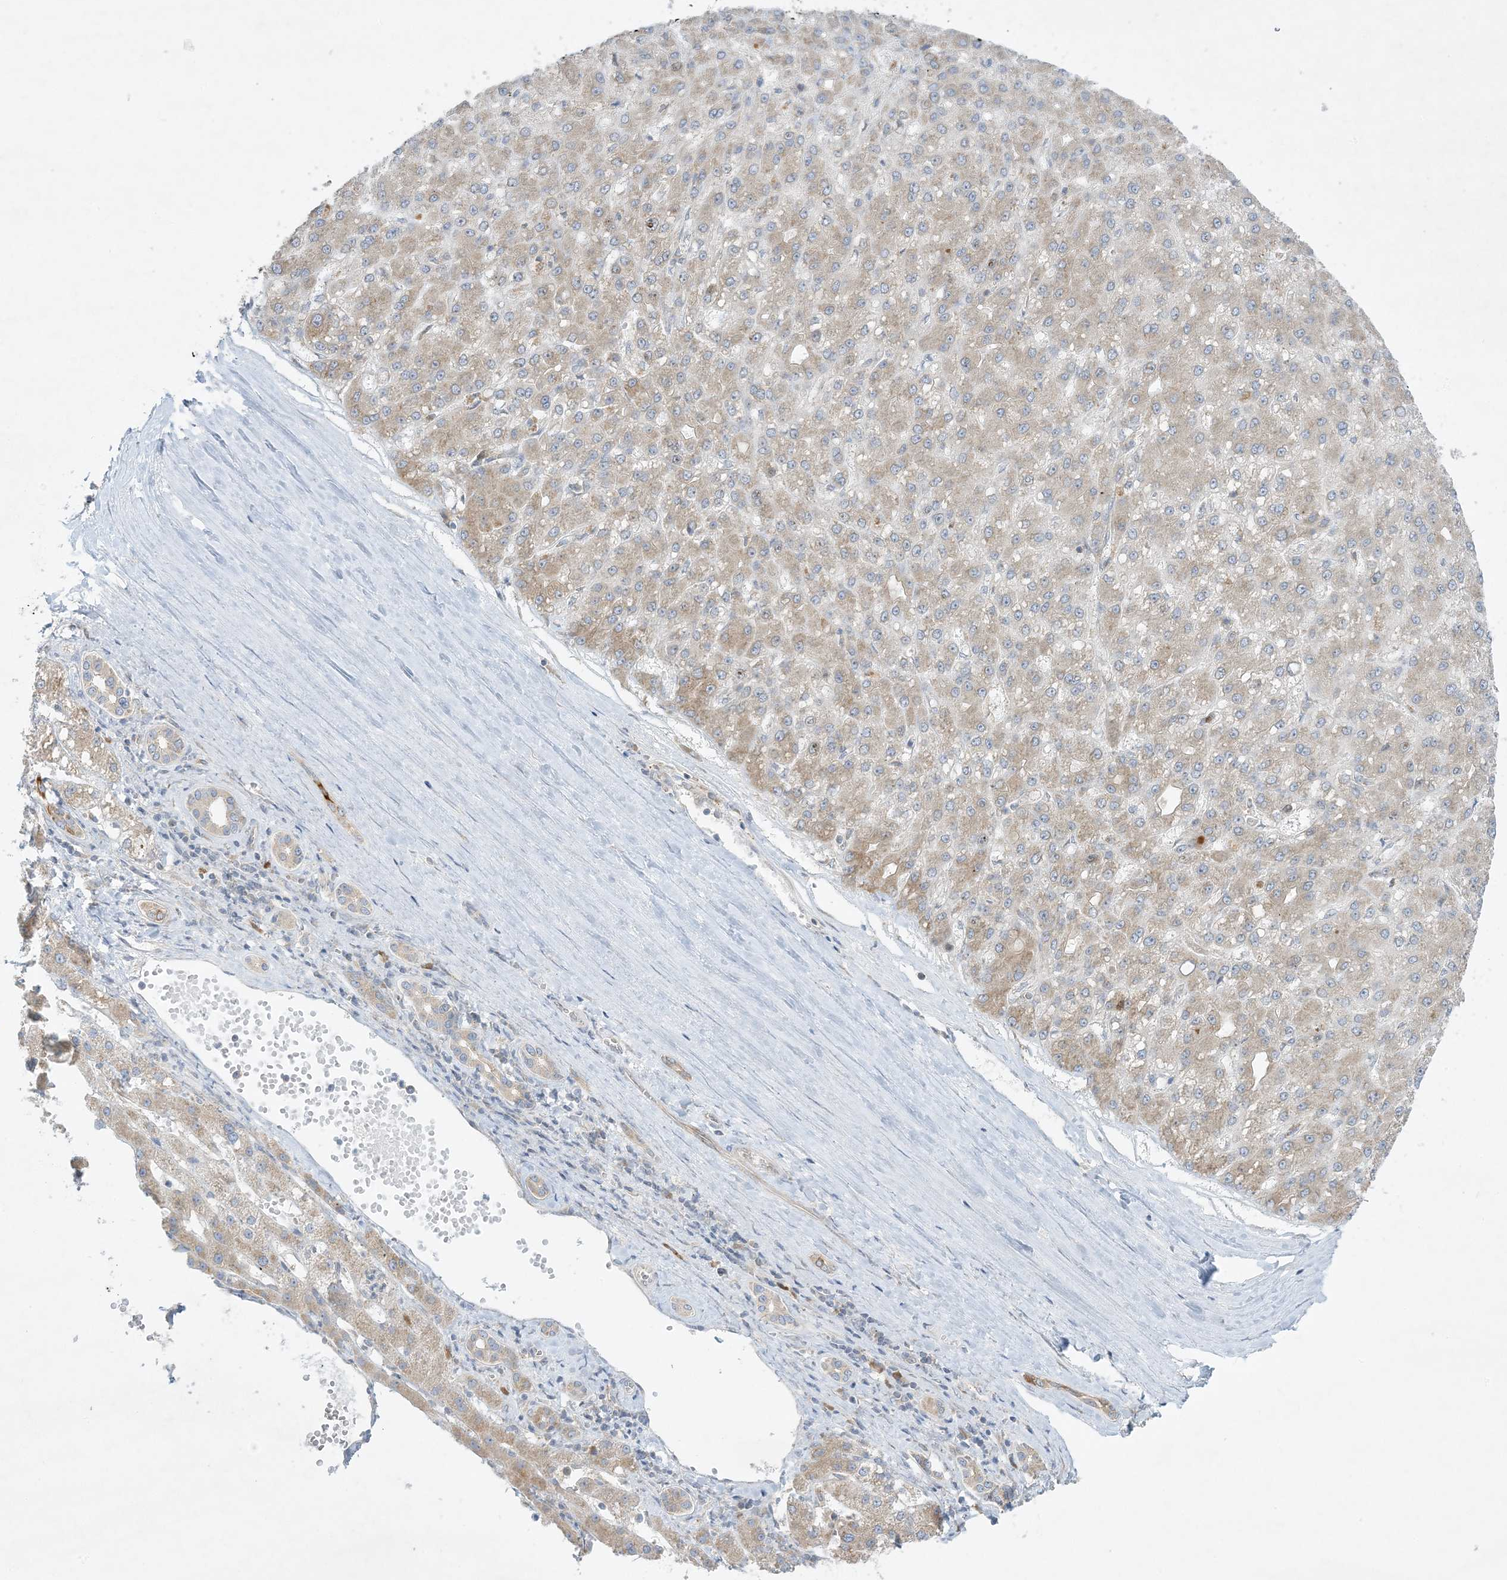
{"staining": {"intensity": "weak", "quantity": ">75%", "location": "cytoplasmic/membranous"}, "tissue": "liver cancer", "cell_type": "Tumor cells", "image_type": "cancer", "snomed": [{"axis": "morphology", "description": "Carcinoma, Hepatocellular, NOS"}, {"axis": "topography", "description": "Liver"}], "caption": "Weak cytoplasmic/membranous staining is identified in about >75% of tumor cells in liver cancer (hepatocellular carcinoma). (DAB (3,3'-diaminobenzidine) IHC, brown staining for protein, blue staining for nuclei).", "gene": "RPP40", "patient": {"sex": "male", "age": 67}}